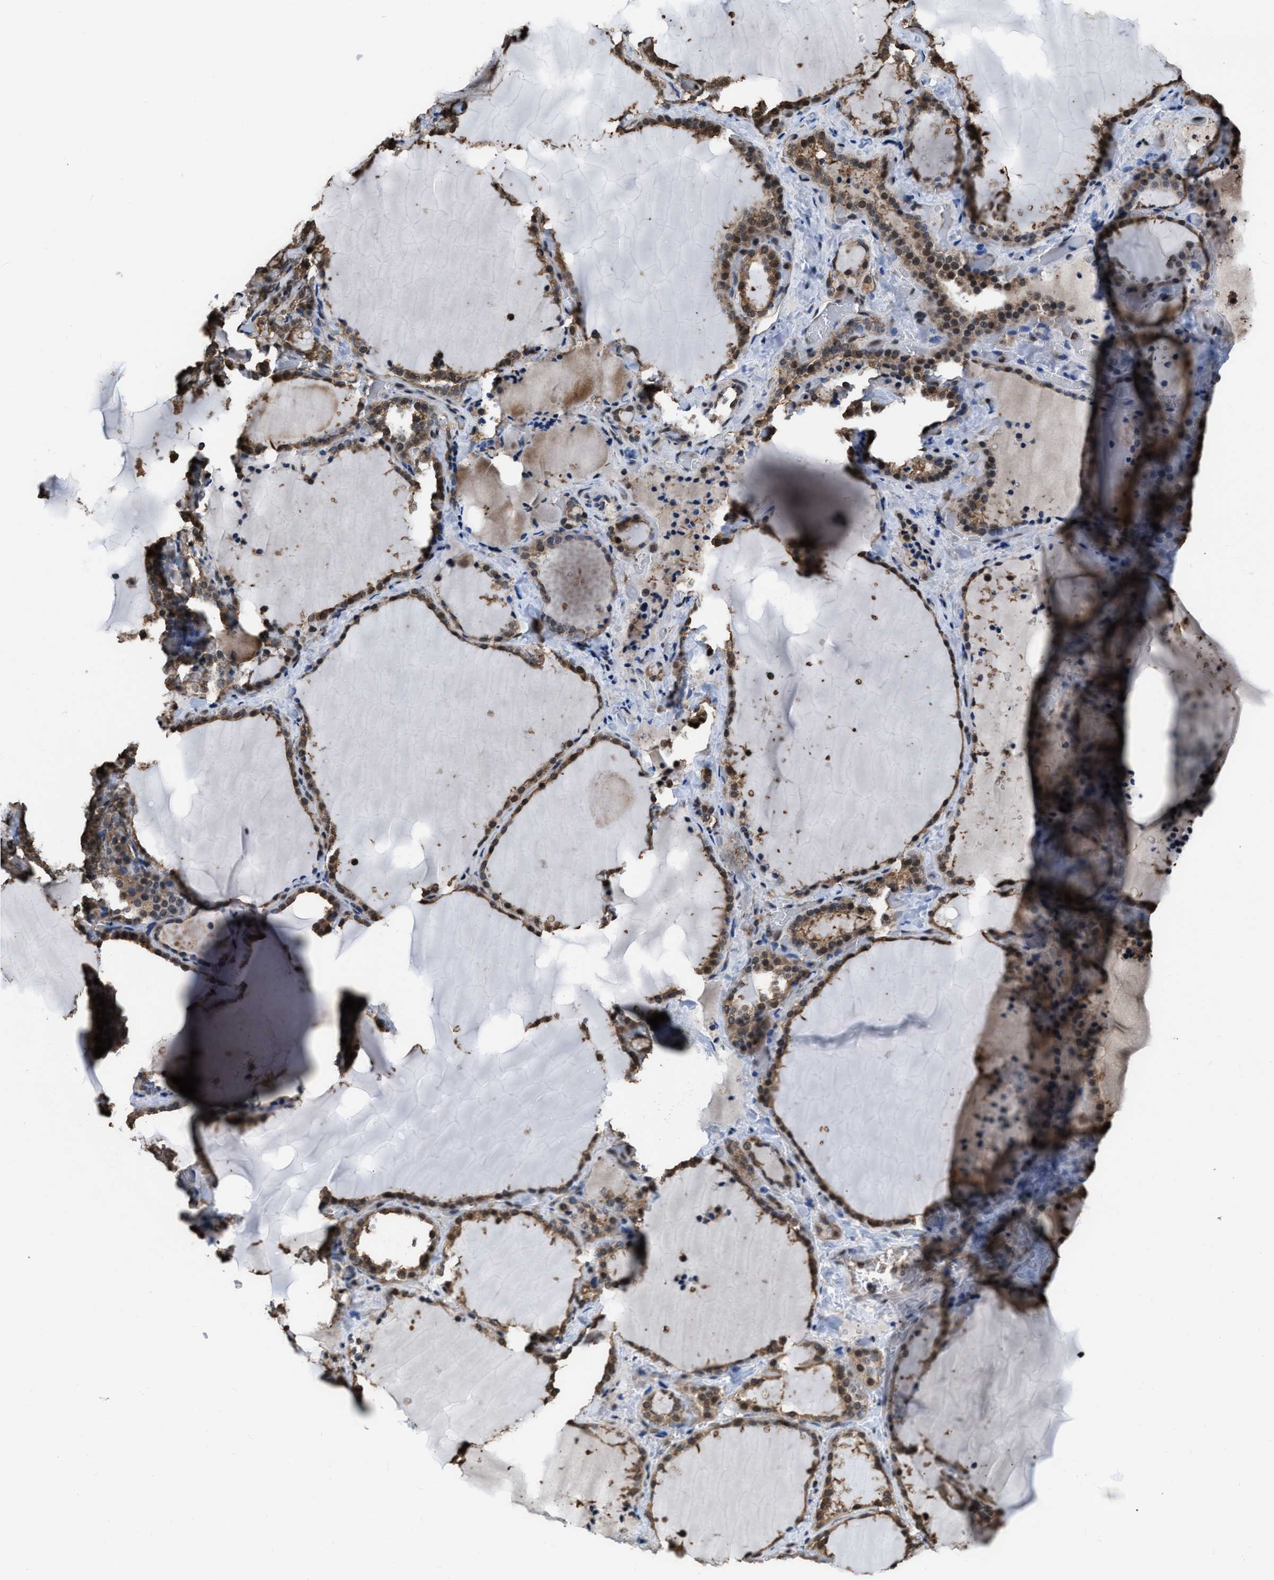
{"staining": {"intensity": "moderate", "quantity": ">75%", "location": "cytoplasmic/membranous,nuclear"}, "tissue": "thyroid gland", "cell_type": "Glandular cells", "image_type": "normal", "snomed": [{"axis": "morphology", "description": "Normal tissue, NOS"}, {"axis": "topography", "description": "Thyroid gland"}], "caption": "A high-resolution photomicrograph shows IHC staining of benign thyroid gland, which shows moderate cytoplasmic/membranous,nuclear expression in approximately >75% of glandular cells. The staining was performed using DAB (3,3'-diaminobenzidine) to visualize the protein expression in brown, while the nuclei were stained in blue with hematoxylin (Magnification: 20x).", "gene": "FNTA", "patient": {"sex": "female", "age": 22}}